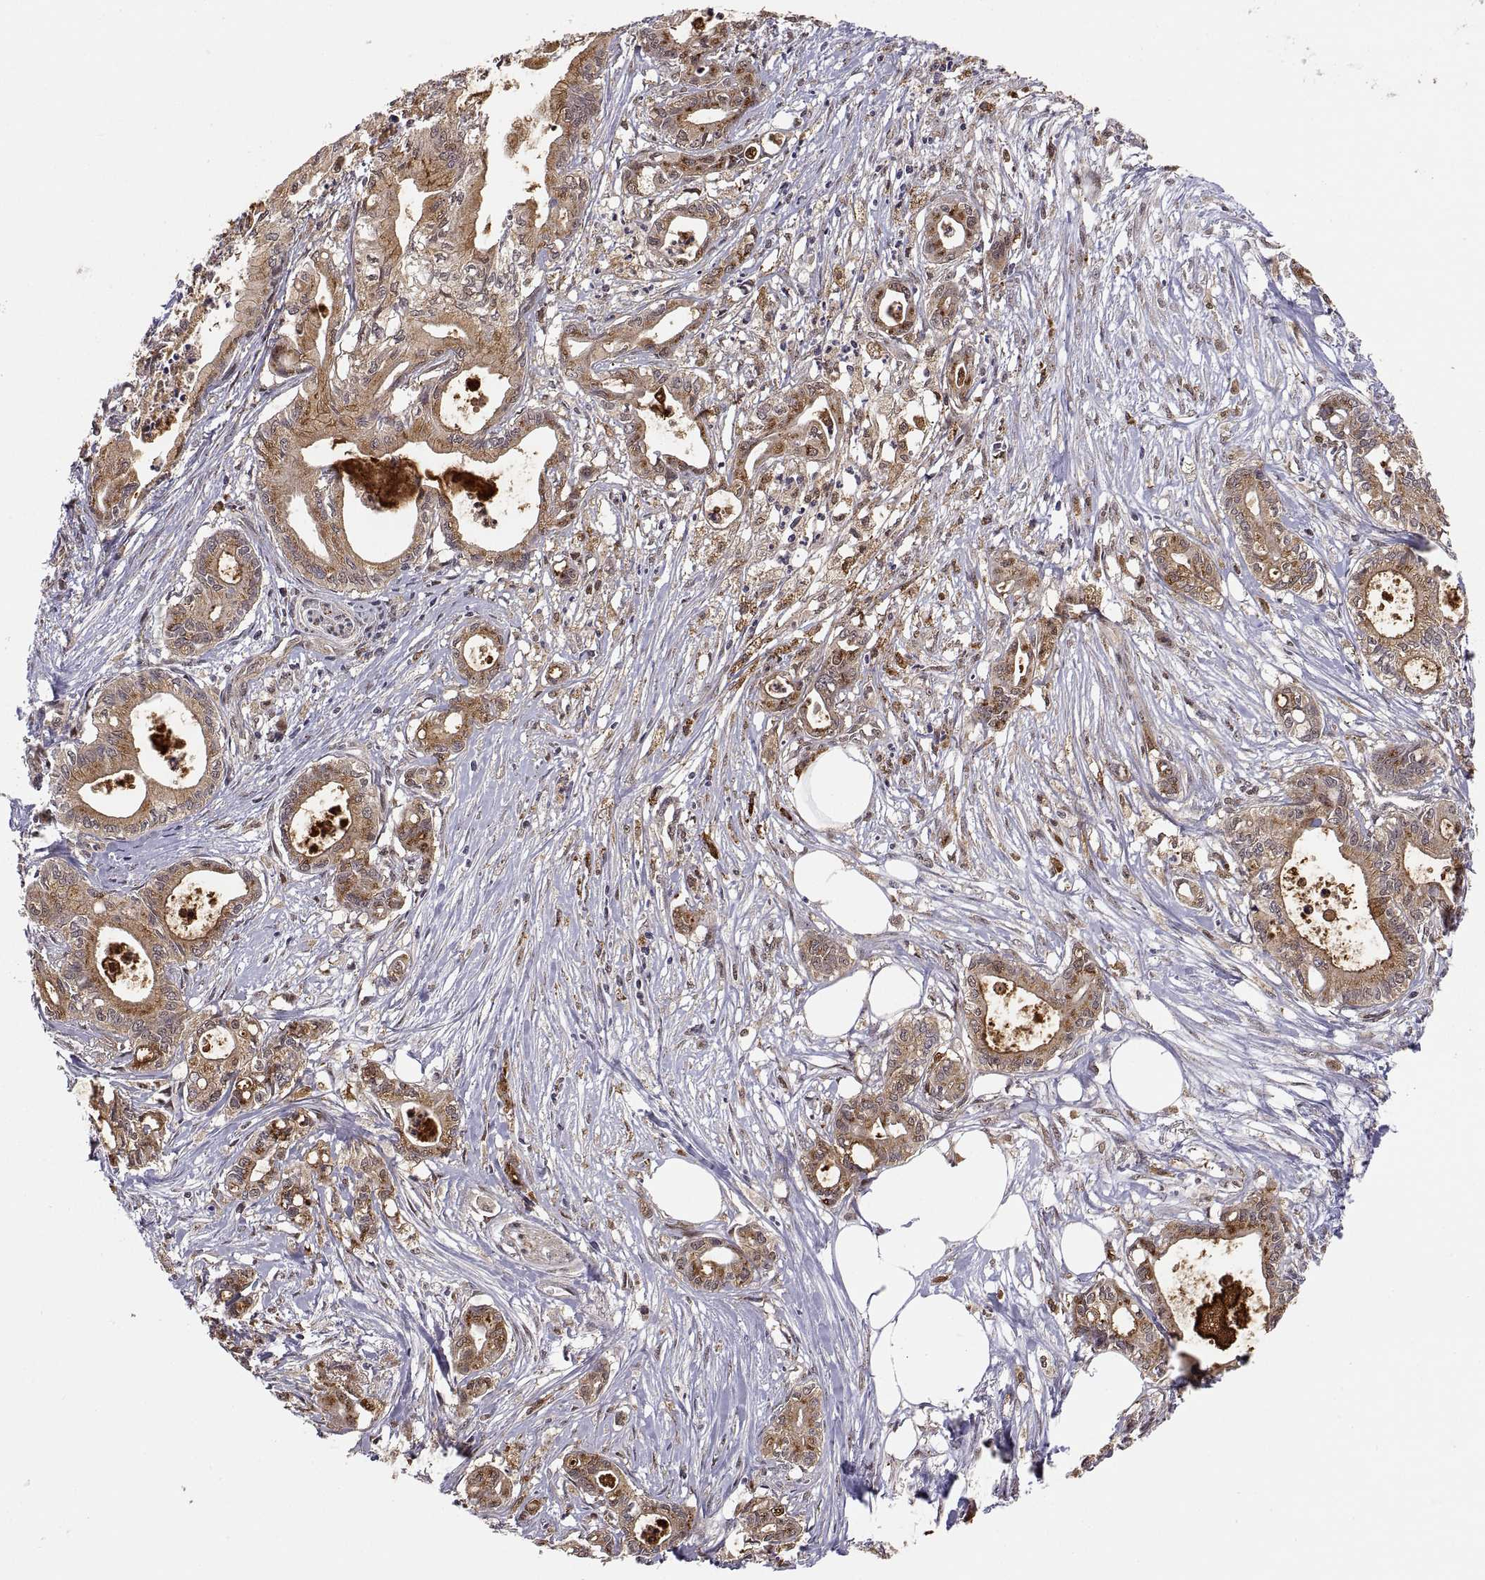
{"staining": {"intensity": "moderate", "quantity": ">75%", "location": "cytoplasmic/membranous"}, "tissue": "pancreatic cancer", "cell_type": "Tumor cells", "image_type": "cancer", "snomed": [{"axis": "morphology", "description": "Adenocarcinoma, NOS"}, {"axis": "topography", "description": "Pancreas"}], "caption": "This image shows adenocarcinoma (pancreatic) stained with immunohistochemistry (IHC) to label a protein in brown. The cytoplasmic/membranous of tumor cells show moderate positivity for the protein. Nuclei are counter-stained blue.", "gene": "PSMC2", "patient": {"sex": "male", "age": 71}}